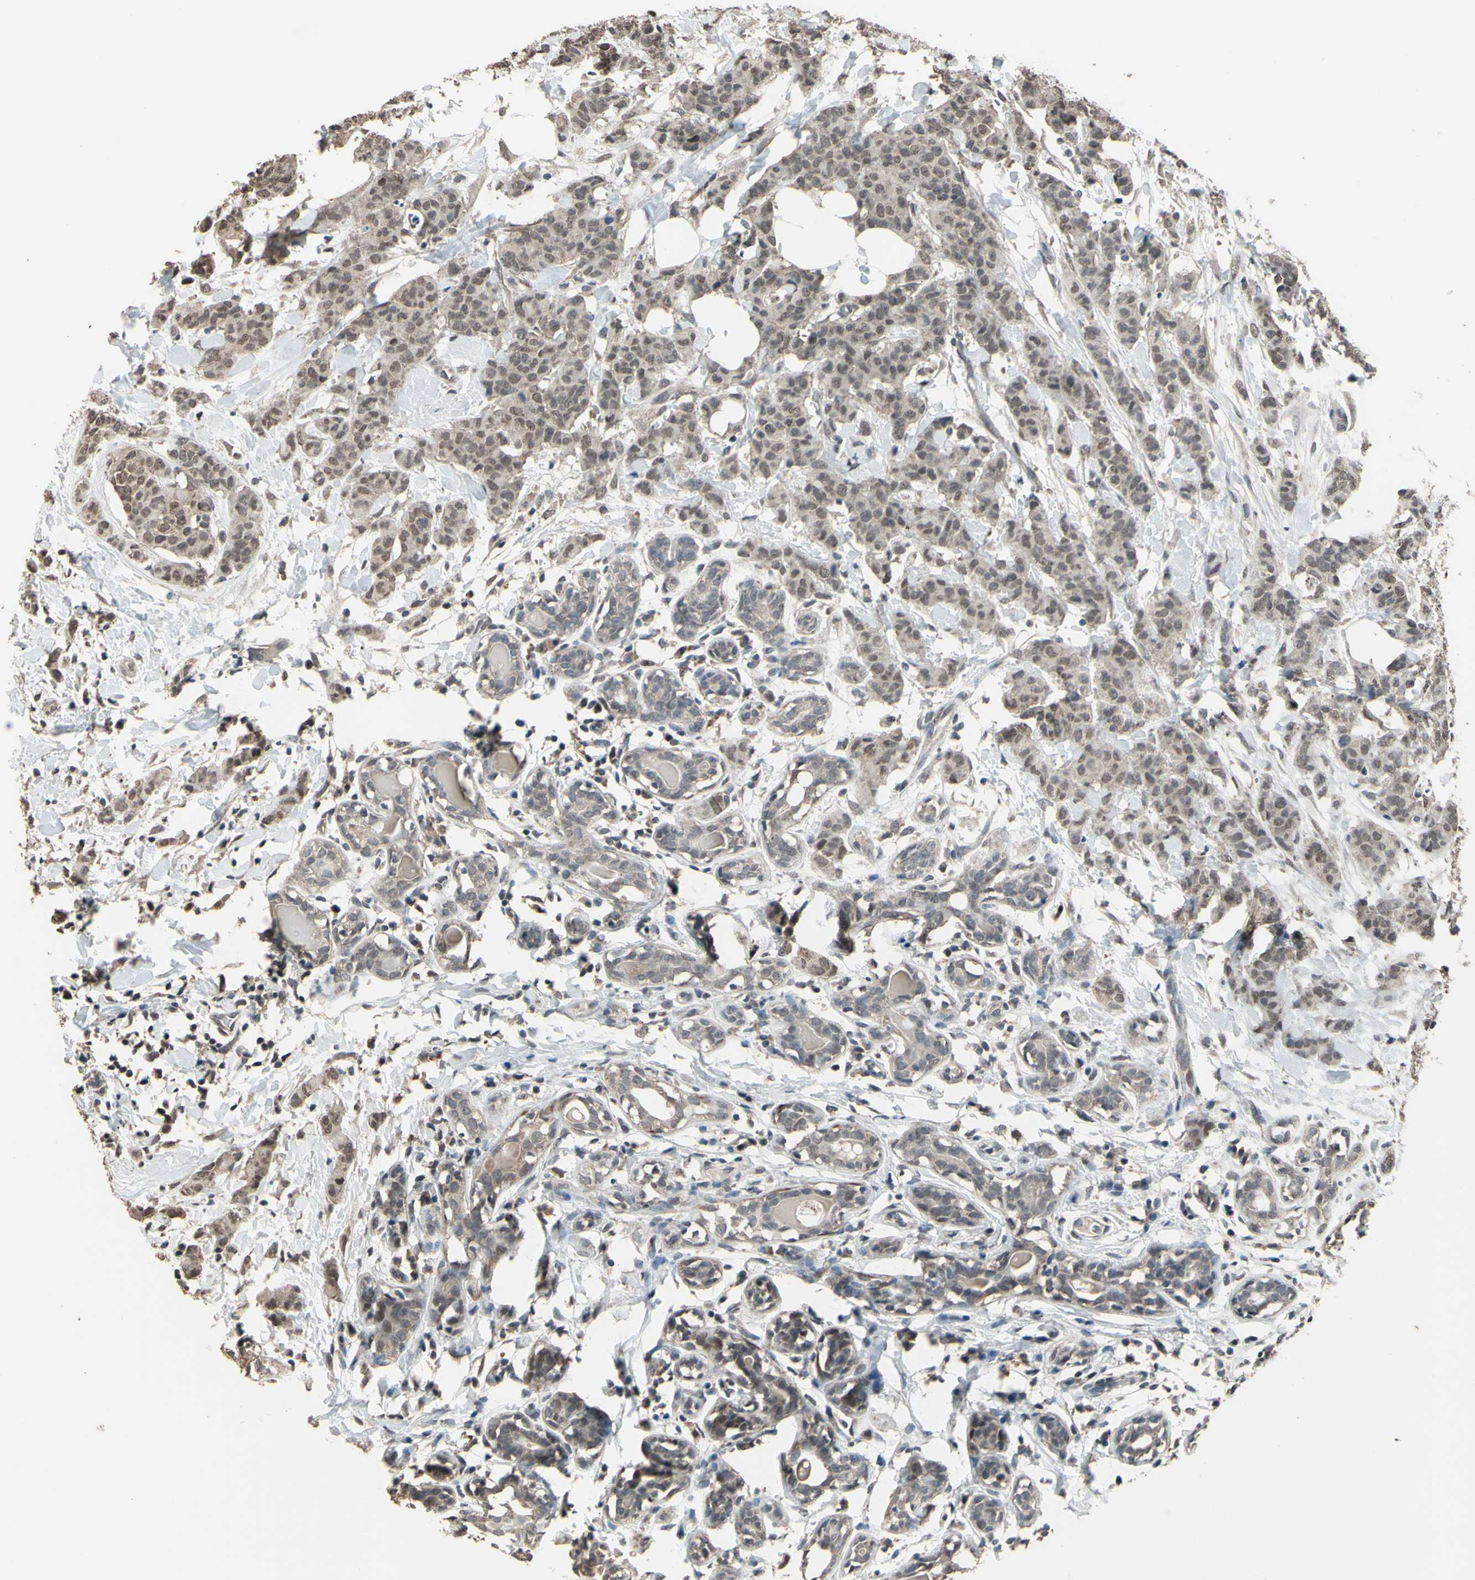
{"staining": {"intensity": "weak", "quantity": ">75%", "location": "cytoplasmic/membranous,nuclear"}, "tissue": "breast cancer", "cell_type": "Tumor cells", "image_type": "cancer", "snomed": [{"axis": "morphology", "description": "Normal tissue, NOS"}, {"axis": "morphology", "description": "Duct carcinoma"}, {"axis": "topography", "description": "Breast"}], "caption": "Tumor cells reveal low levels of weak cytoplasmic/membranous and nuclear staining in approximately >75% of cells in human breast intraductal carcinoma. Using DAB (brown) and hematoxylin (blue) stains, captured at high magnification using brightfield microscopy.", "gene": "ZNF174", "patient": {"sex": "female", "age": 40}}